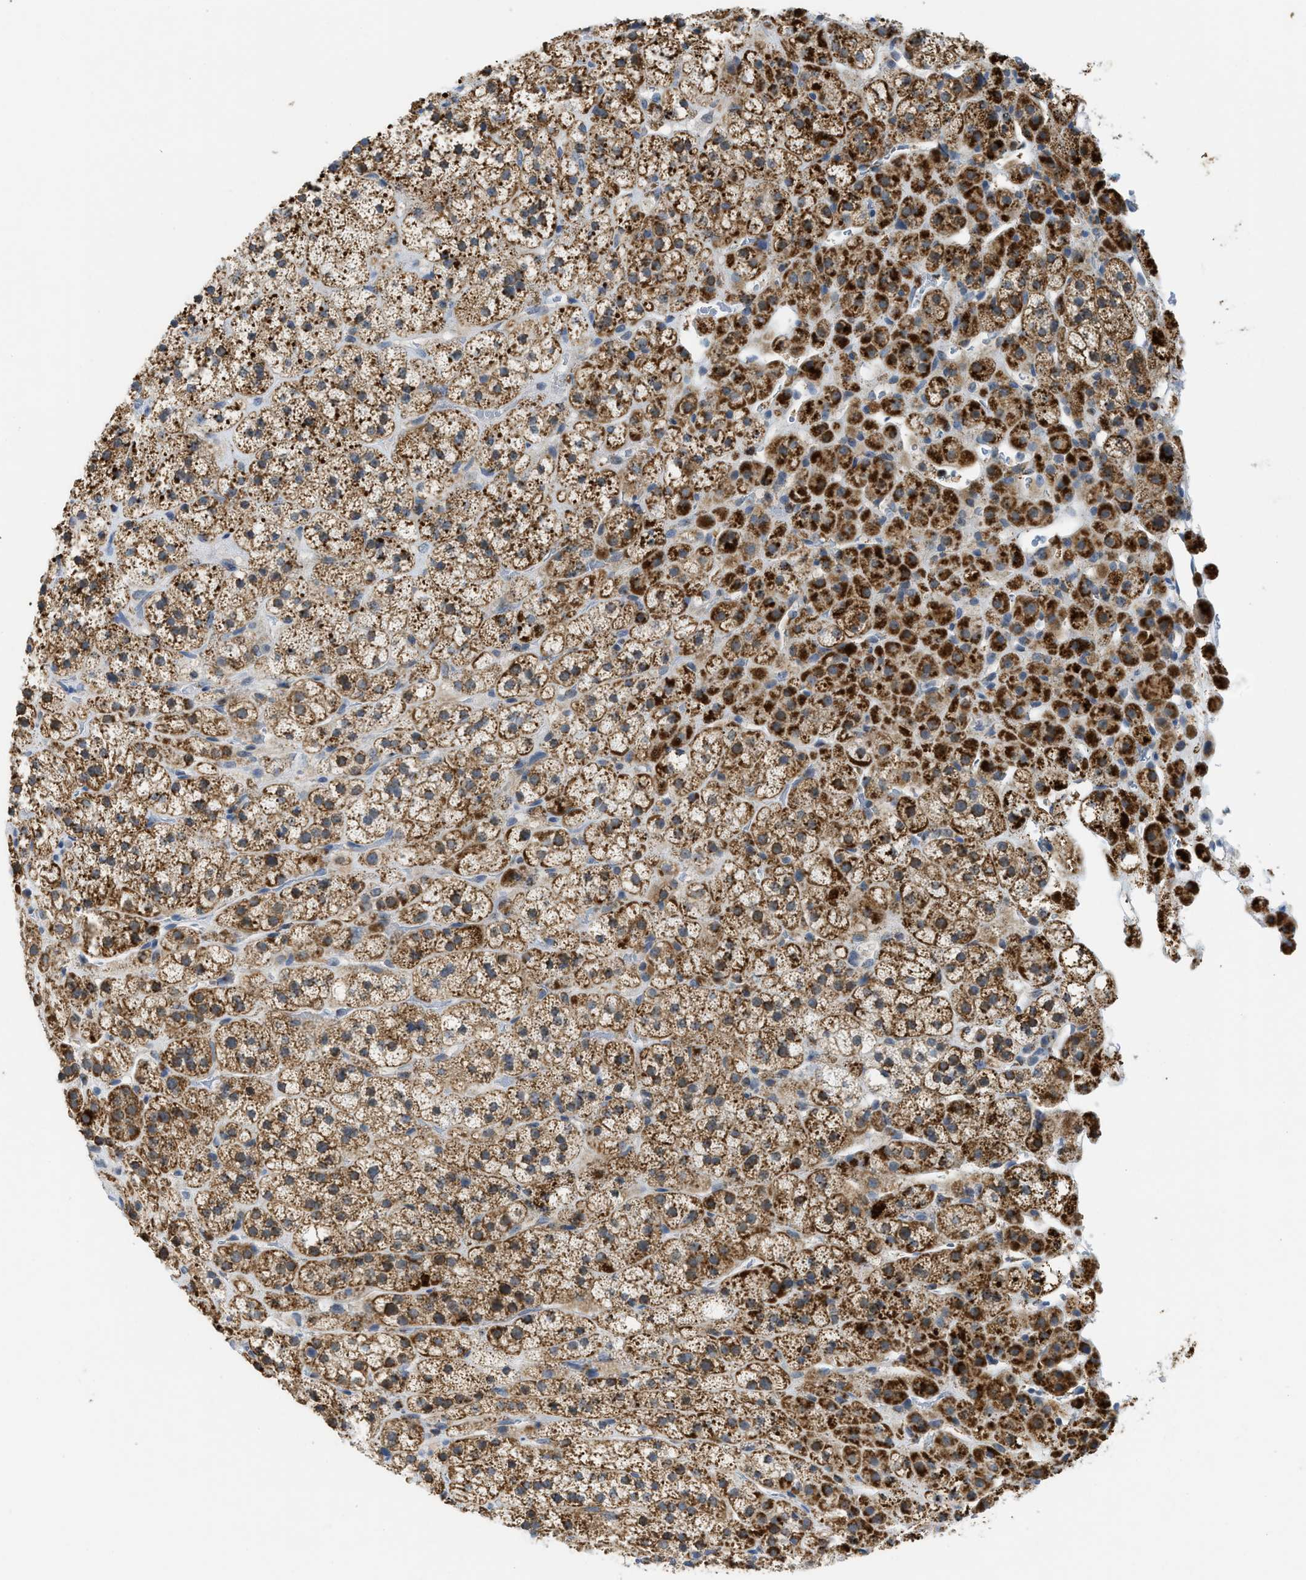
{"staining": {"intensity": "strong", "quantity": ">75%", "location": "cytoplasmic/membranous"}, "tissue": "adrenal gland", "cell_type": "Glandular cells", "image_type": "normal", "snomed": [{"axis": "morphology", "description": "Normal tissue, NOS"}, {"axis": "topography", "description": "Adrenal gland"}], "caption": "About >75% of glandular cells in normal adrenal gland demonstrate strong cytoplasmic/membranous protein expression as visualized by brown immunohistochemical staining.", "gene": "GATD3", "patient": {"sex": "male", "age": 56}}